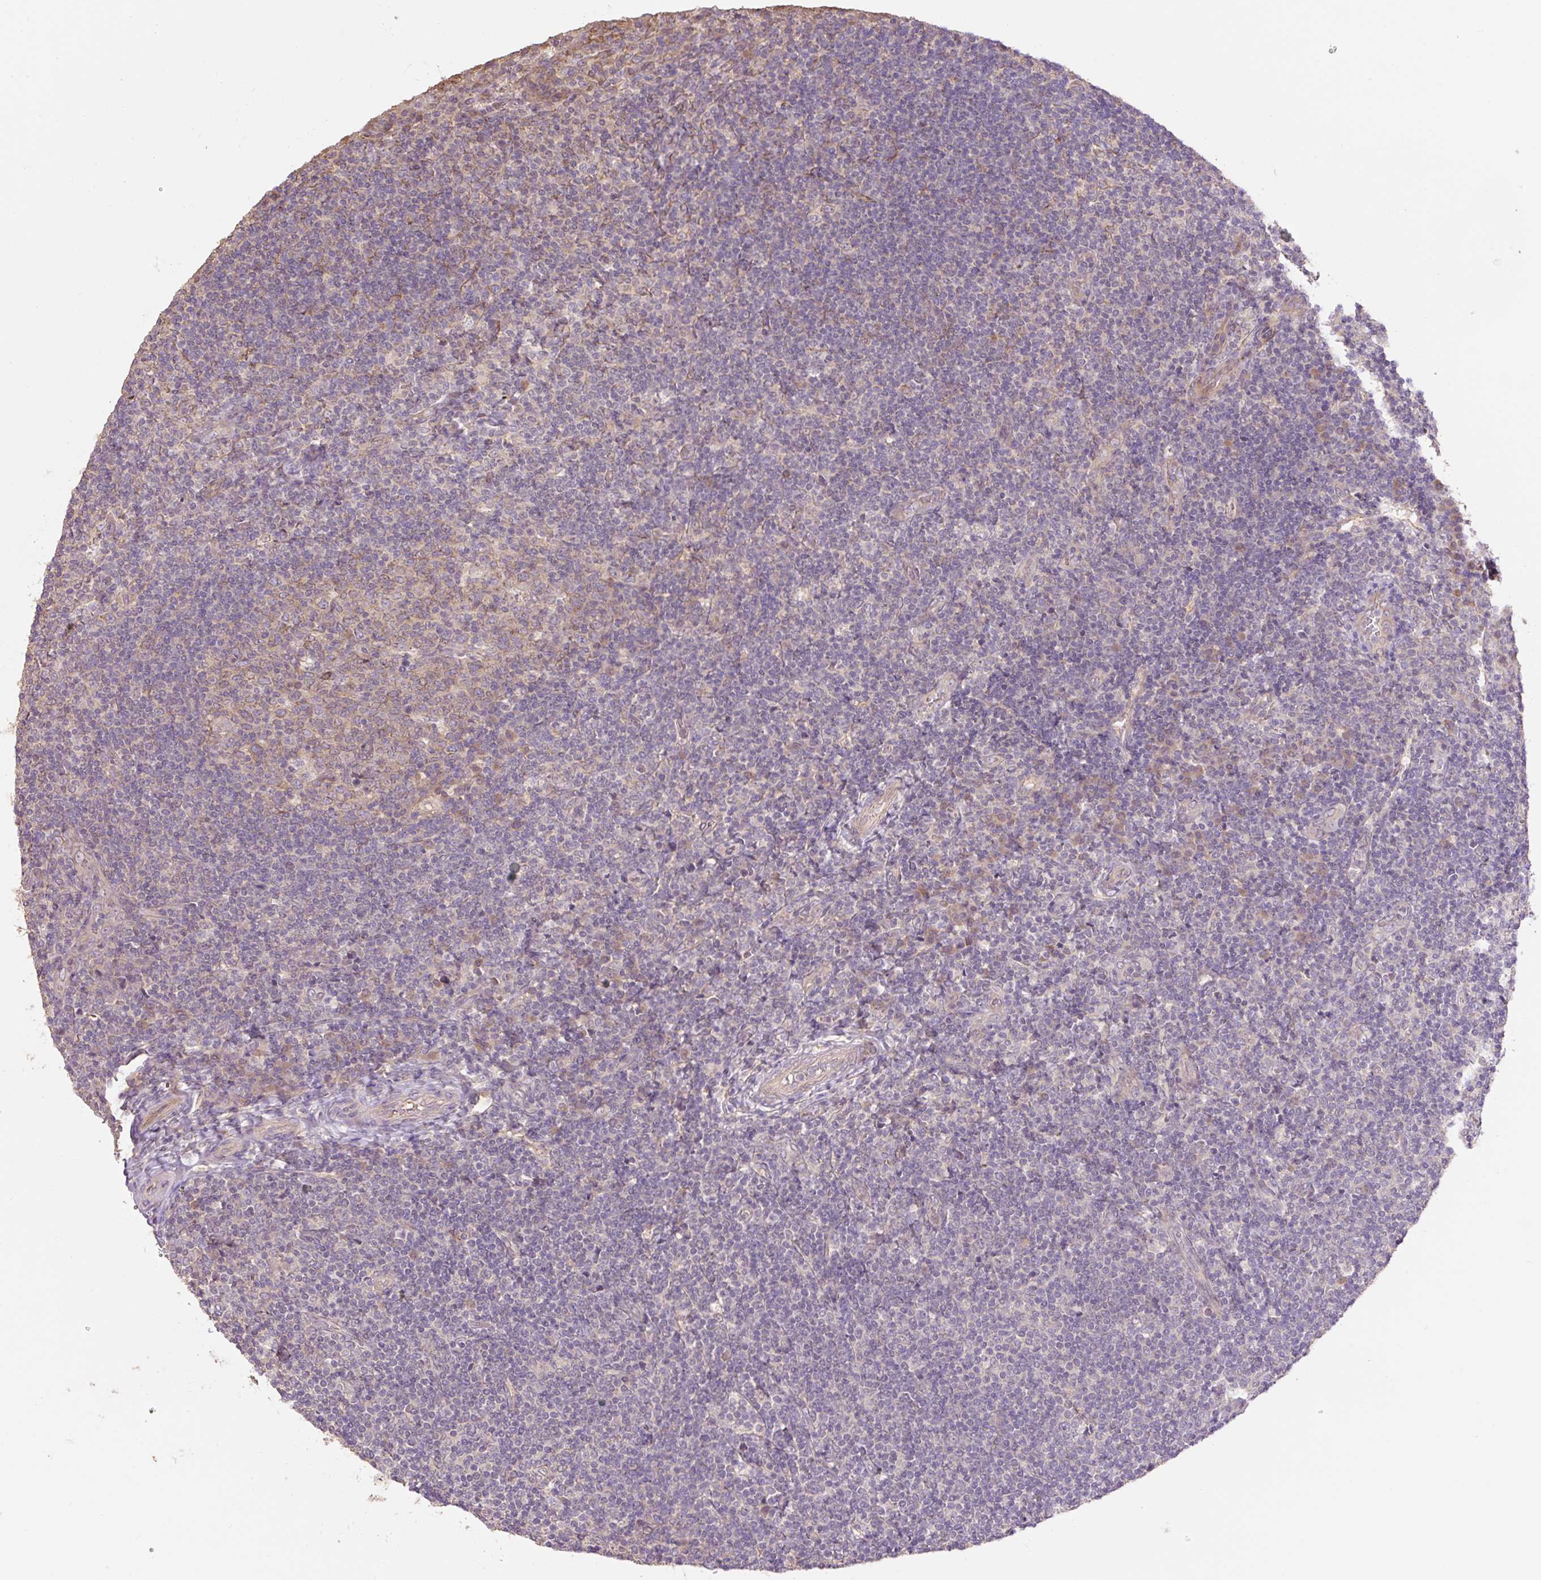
{"staining": {"intensity": "weak", "quantity": ">75%", "location": "cytoplasmic/membranous"}, "tissue": "tonsil", "cell_type": "Germinal center cells", "image_type": "normal", "snomed": [{"axis": "morphology", "description": "Normal tissue, NOS"}, {"axis": "topography", "description": "Tonsil"}], "caption": "IHC staining of normal tonsil, which demonstrates low levels of weak cytoplasmic/membranous staining in approximately >75% of germinal center cells indicating weak cytoplasmic/membranous protein expression. The staining was performed using DAB (brown) for protein detection and nuclei were counterstained in hematoxylin (blue).", "gene": "COX8A", "patient": {"sex": "female", "age": 10}}